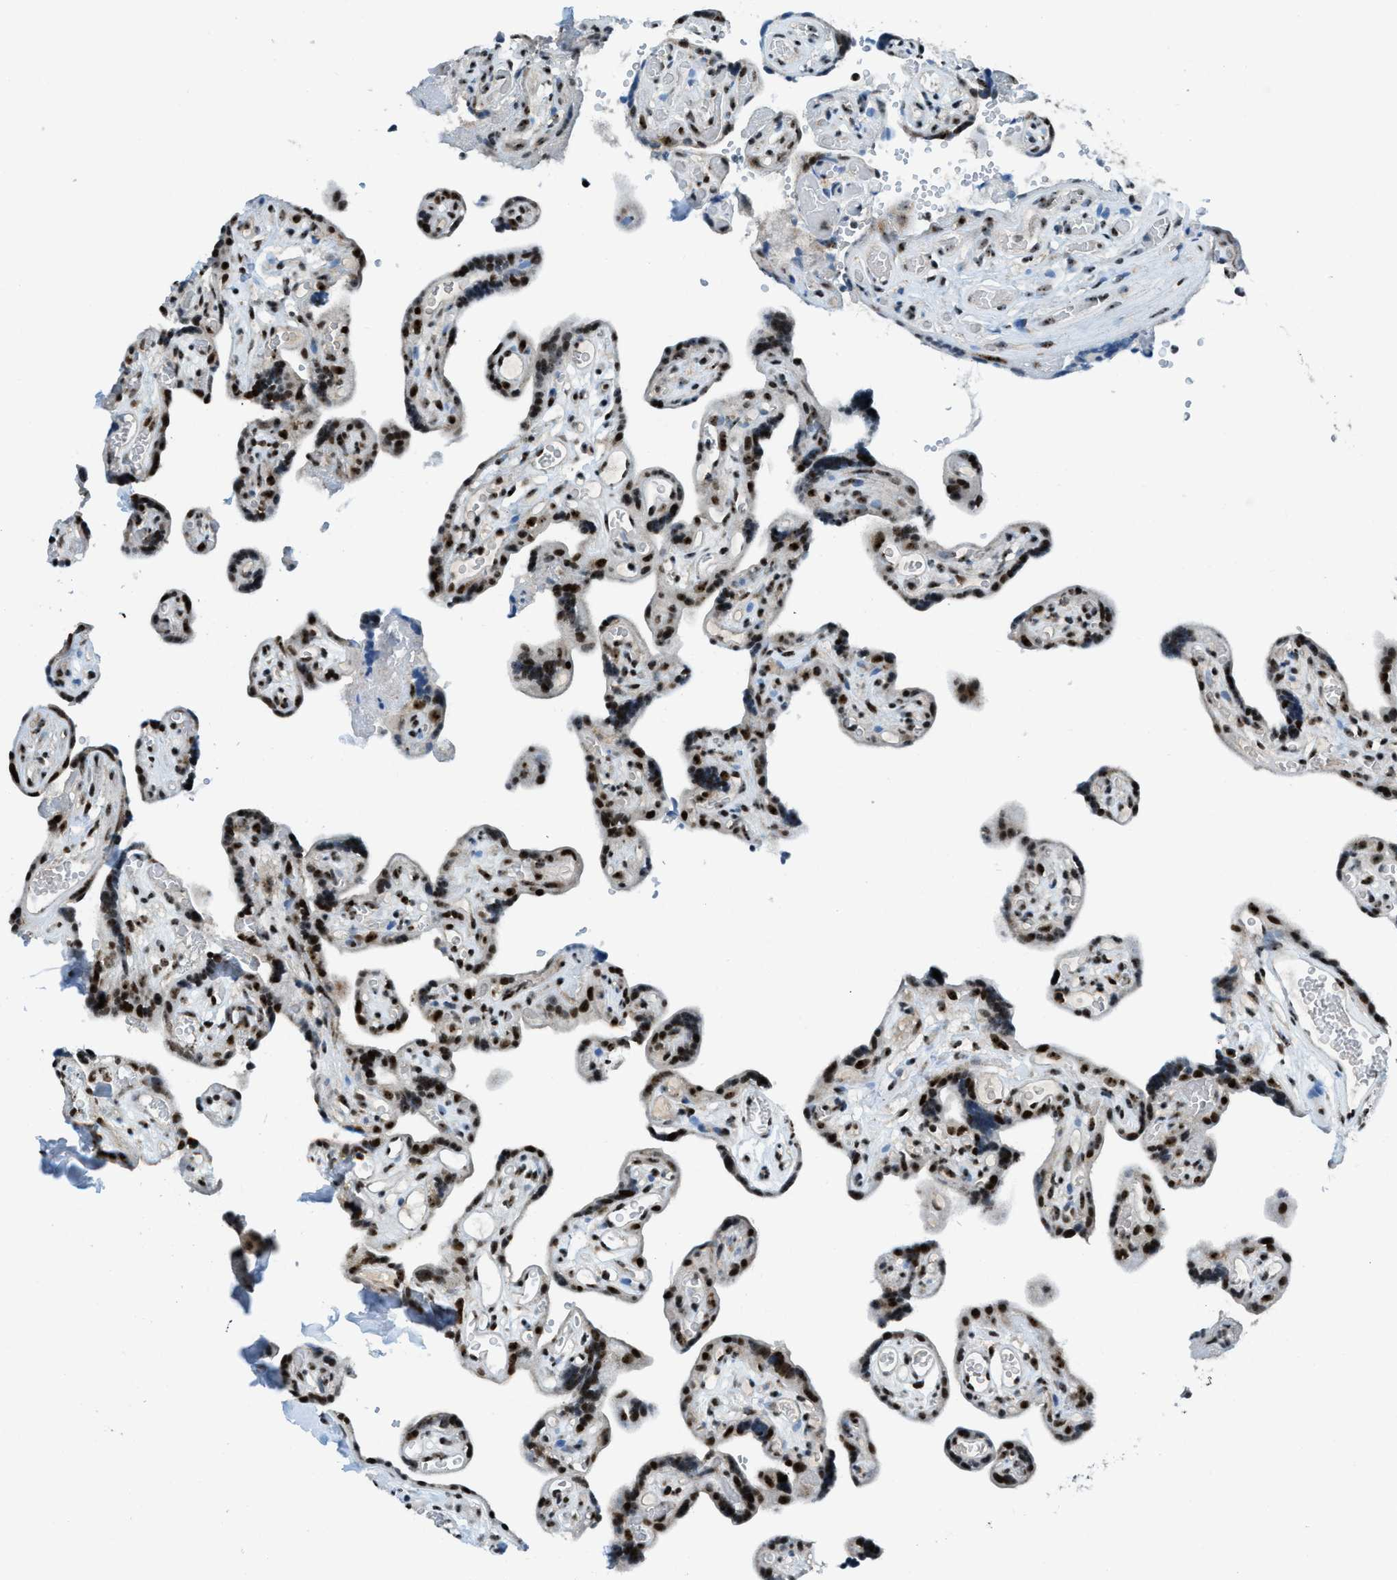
{"staining": {"intensity": "strong", "quantity": ">75%", "location": "nuclear"}, "tissue": "placenta", "cell_type": "Decidual cells", "image_type": "normal", "snomed": [{"axis": "morphology", "description": "Normal tissue, NOS"}, {"axis": "topography", "description": "Placenta"}], "caption": "Immunohistochemical staining of benign human placenta shows >75% levels of strong nuclear protein staining in approximately >75% of decidual cells. (IHC, brightfield microscopy, high magnification).", "gene": "RAD51B", "patient": {"sex": "female", "age": 30}}